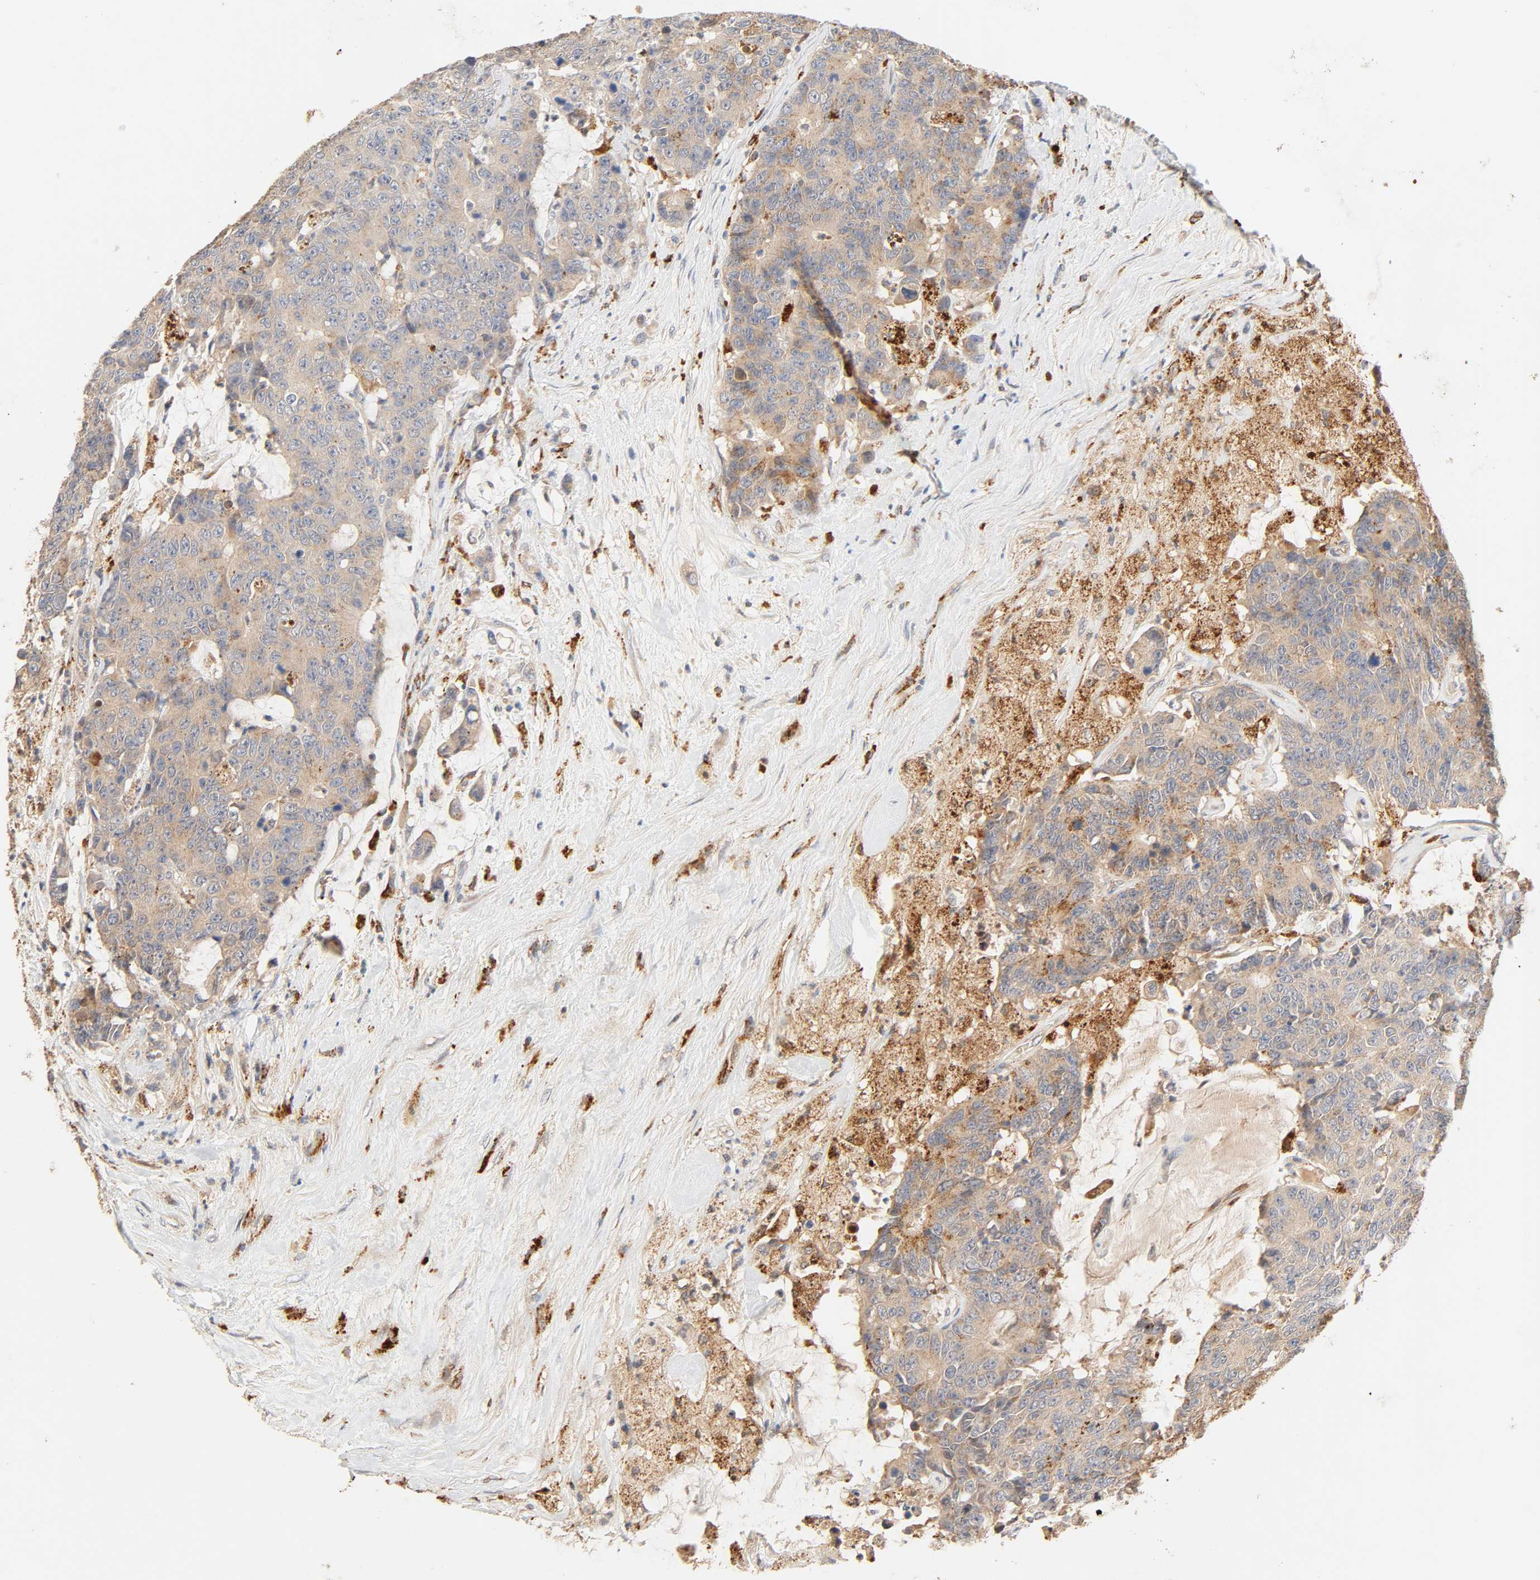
{"staining": {"intensity": "moderate", "quantity": ">75%", "location": "cytoplasmic/membranous"}, "tissue": "colorectal cancer", "cell_type": "Tumor cells", "image_type": "cancer", "snomed": [{"axis": "morphology", "description": "Adenocarcinoma, NOS"}, {"axis": "topography", "description": "Colon"}], "caption": "DAB (3,3'-diaminobenzidine) immunohistochemical staining of human adenocarcinoma (colorectal) displays moderate cytoplasmic/membranous protein expression in about >75% of tumor cells. The staining was performed using DAB (3,3'-diaminobenzidine) to visualize the protein expression in brown, while the nuclei were stained in blue with hematoxylin (Magnification: 20x).", "gene": "MAPK6", "patient": {"sex": "female", "age": 86}}